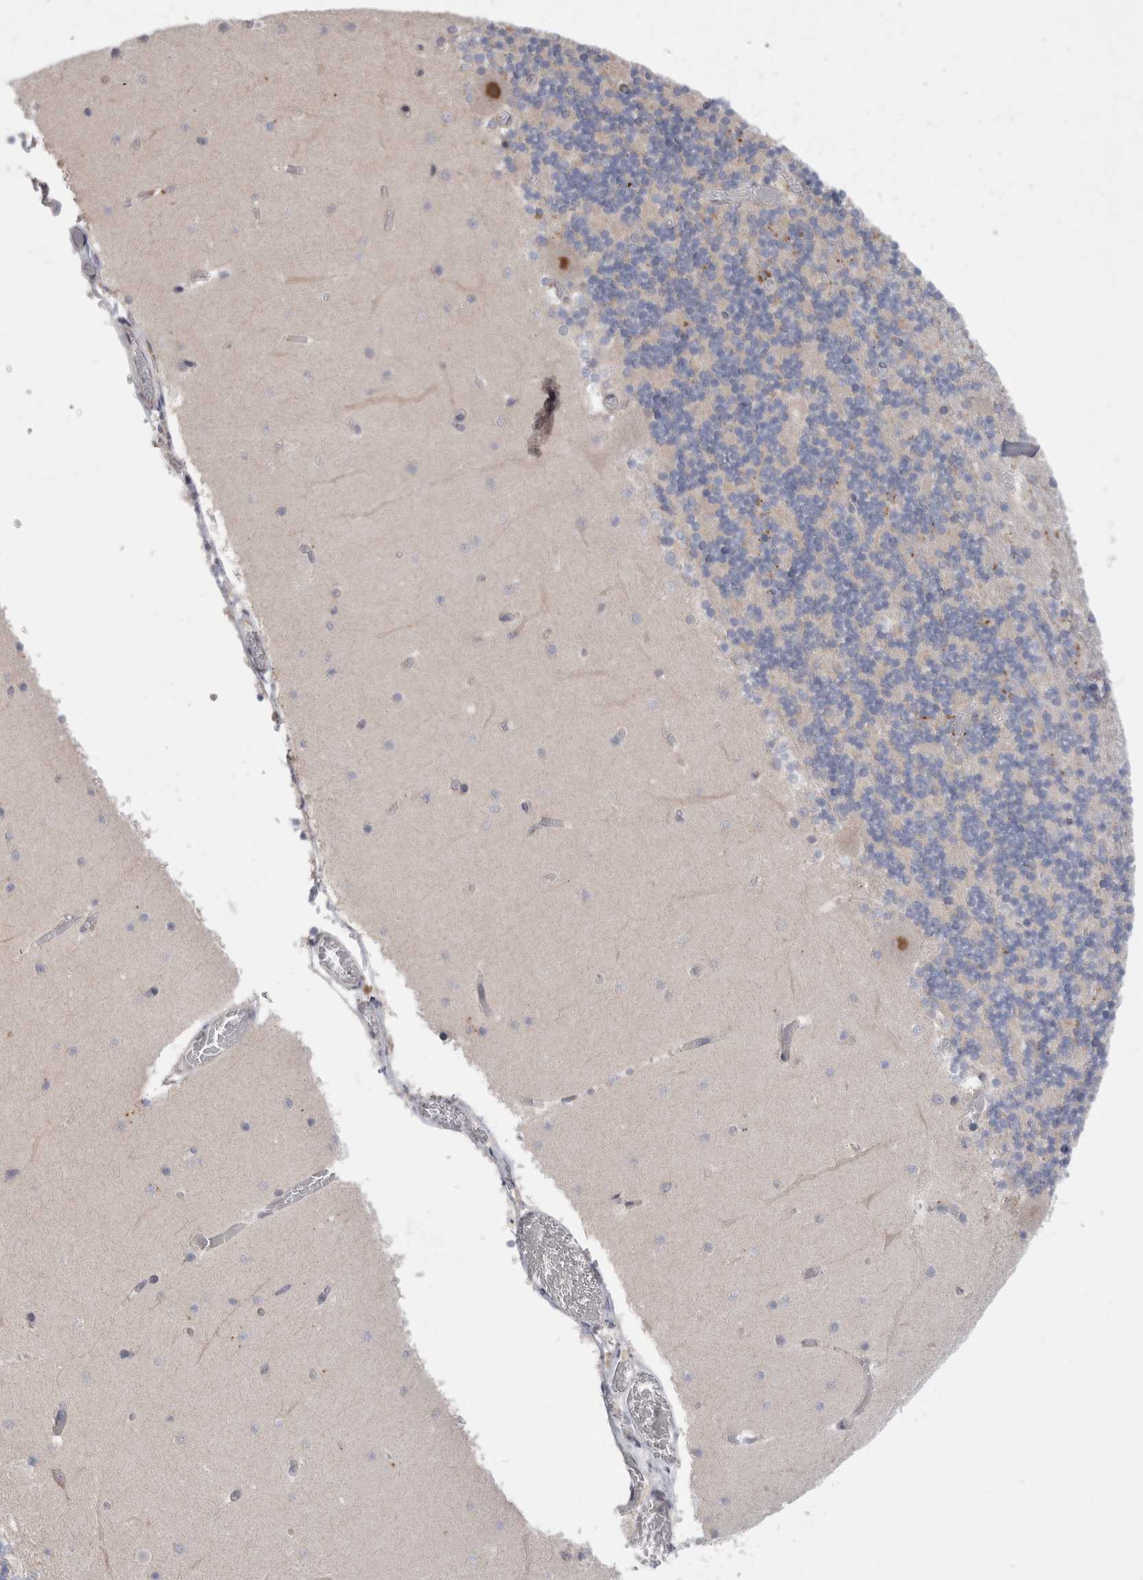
{"staining": {"intensity": "negative", "quantity": "none", "location": "none"}, "tissue": "cerebellum", "cell_type": "Cells in granular layer", "image_type": "normal", "snomed": [{"axis": "morphology", "description": "Normal tissue, NOS"}, {"axis": "topography", "description": "Cerebellum"}], "caption": "Cells in granular layer are negative for brown protein staining in normal cerebellum.", "gene": "MRPL37", "patient": {"sex": "female", "age": 28}}